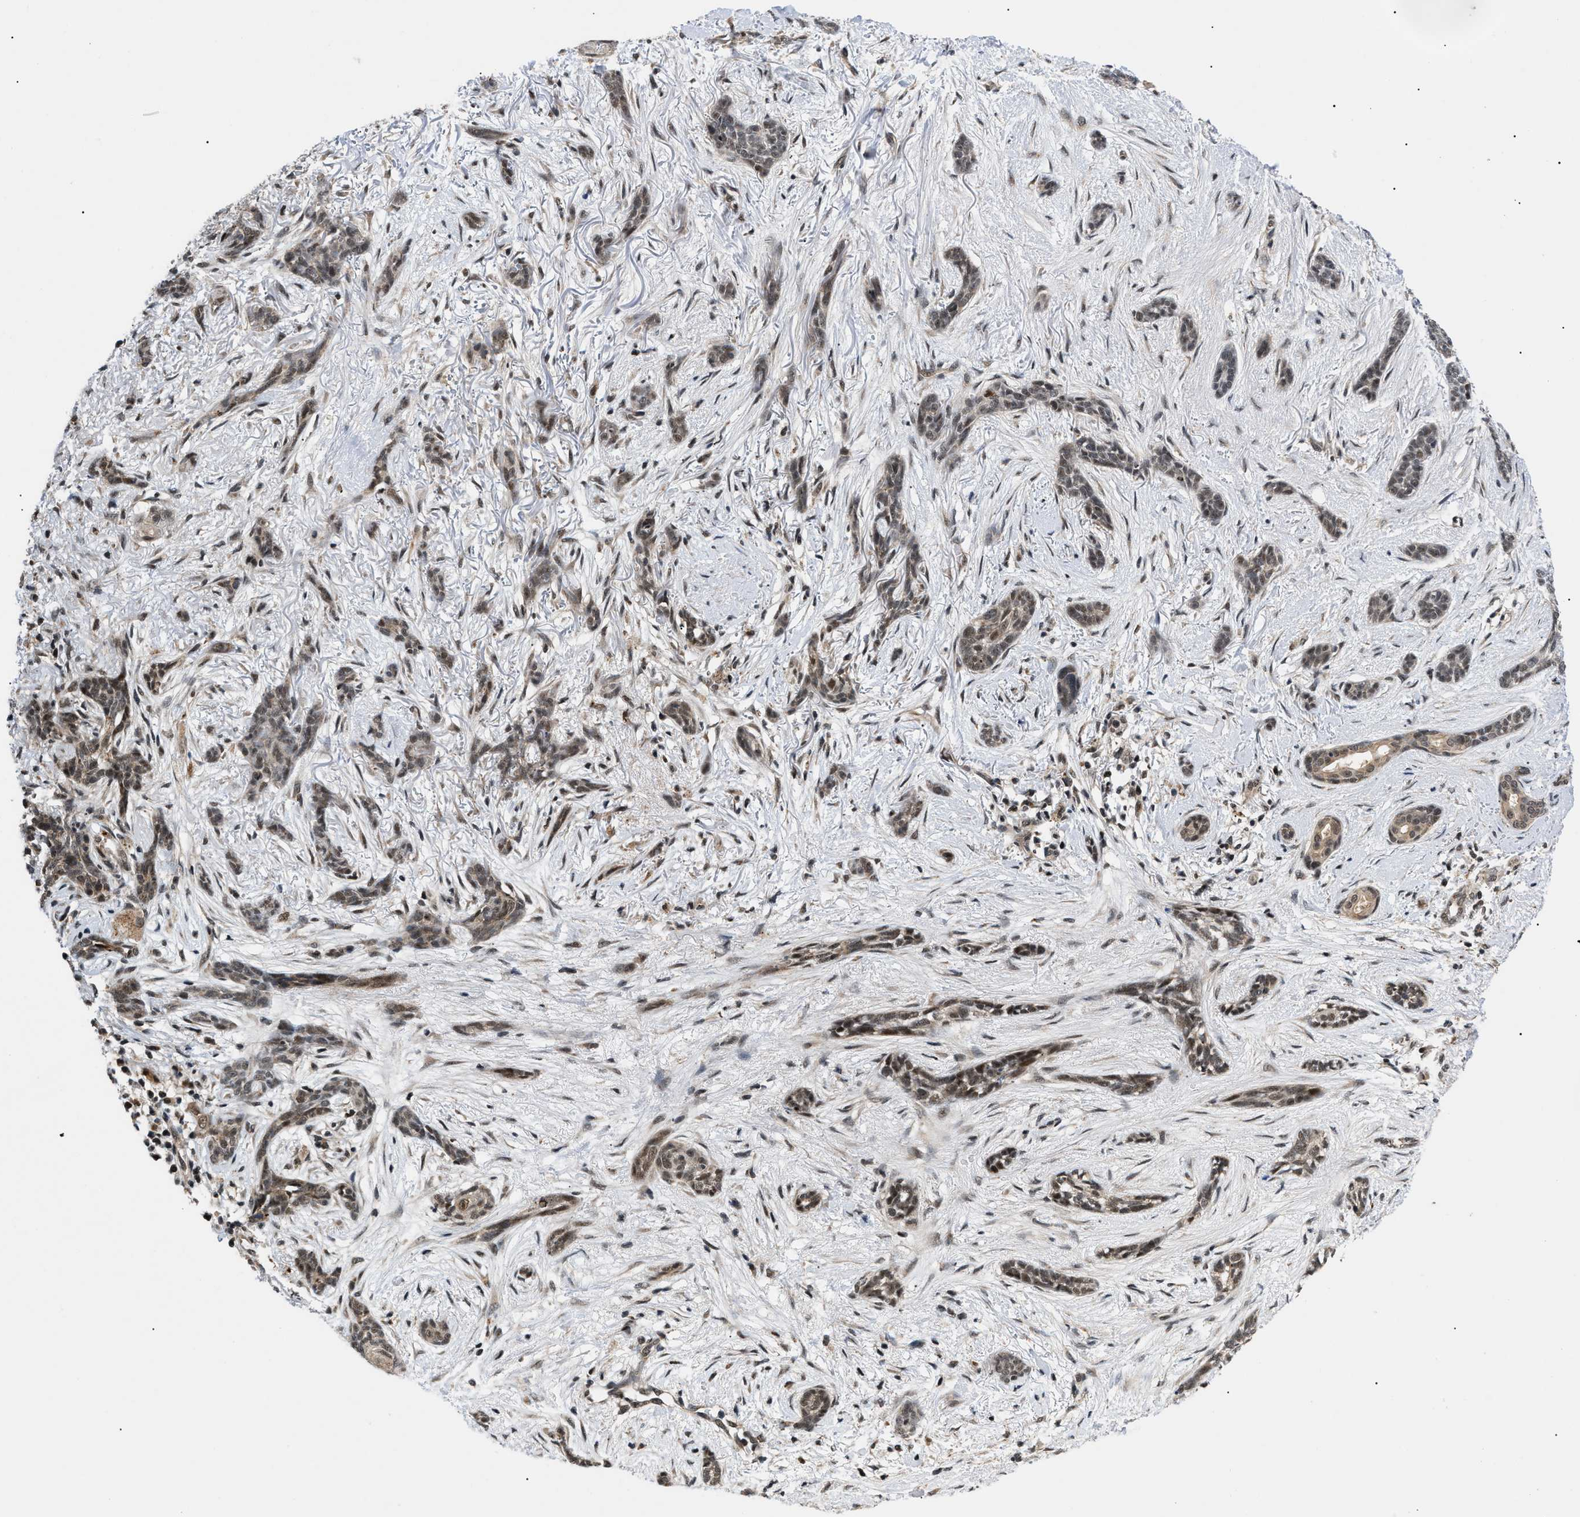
{"staining": {"intensity": "weak", "quantity": "25%-75%", "location": "nuclear"}, "tissue": "skin cancer", "cell_type": "Tumor cells", "image_type": "cancer", "snomed": [{"axis": "morphology", "description": "Basal cell carcinoma"}, {"axis": "morphology", "description": "Adnexal tumor, benign"}, {"axis": "topography", "description": "Skin"}], "caption": "Protein staining of skin benign adnexal tumor tissue reveals weak nuclear expression in about 25%-75% of tumor cells.", "gene": "ZBTB11", "patient": {"sex": "female", "age": 42}}